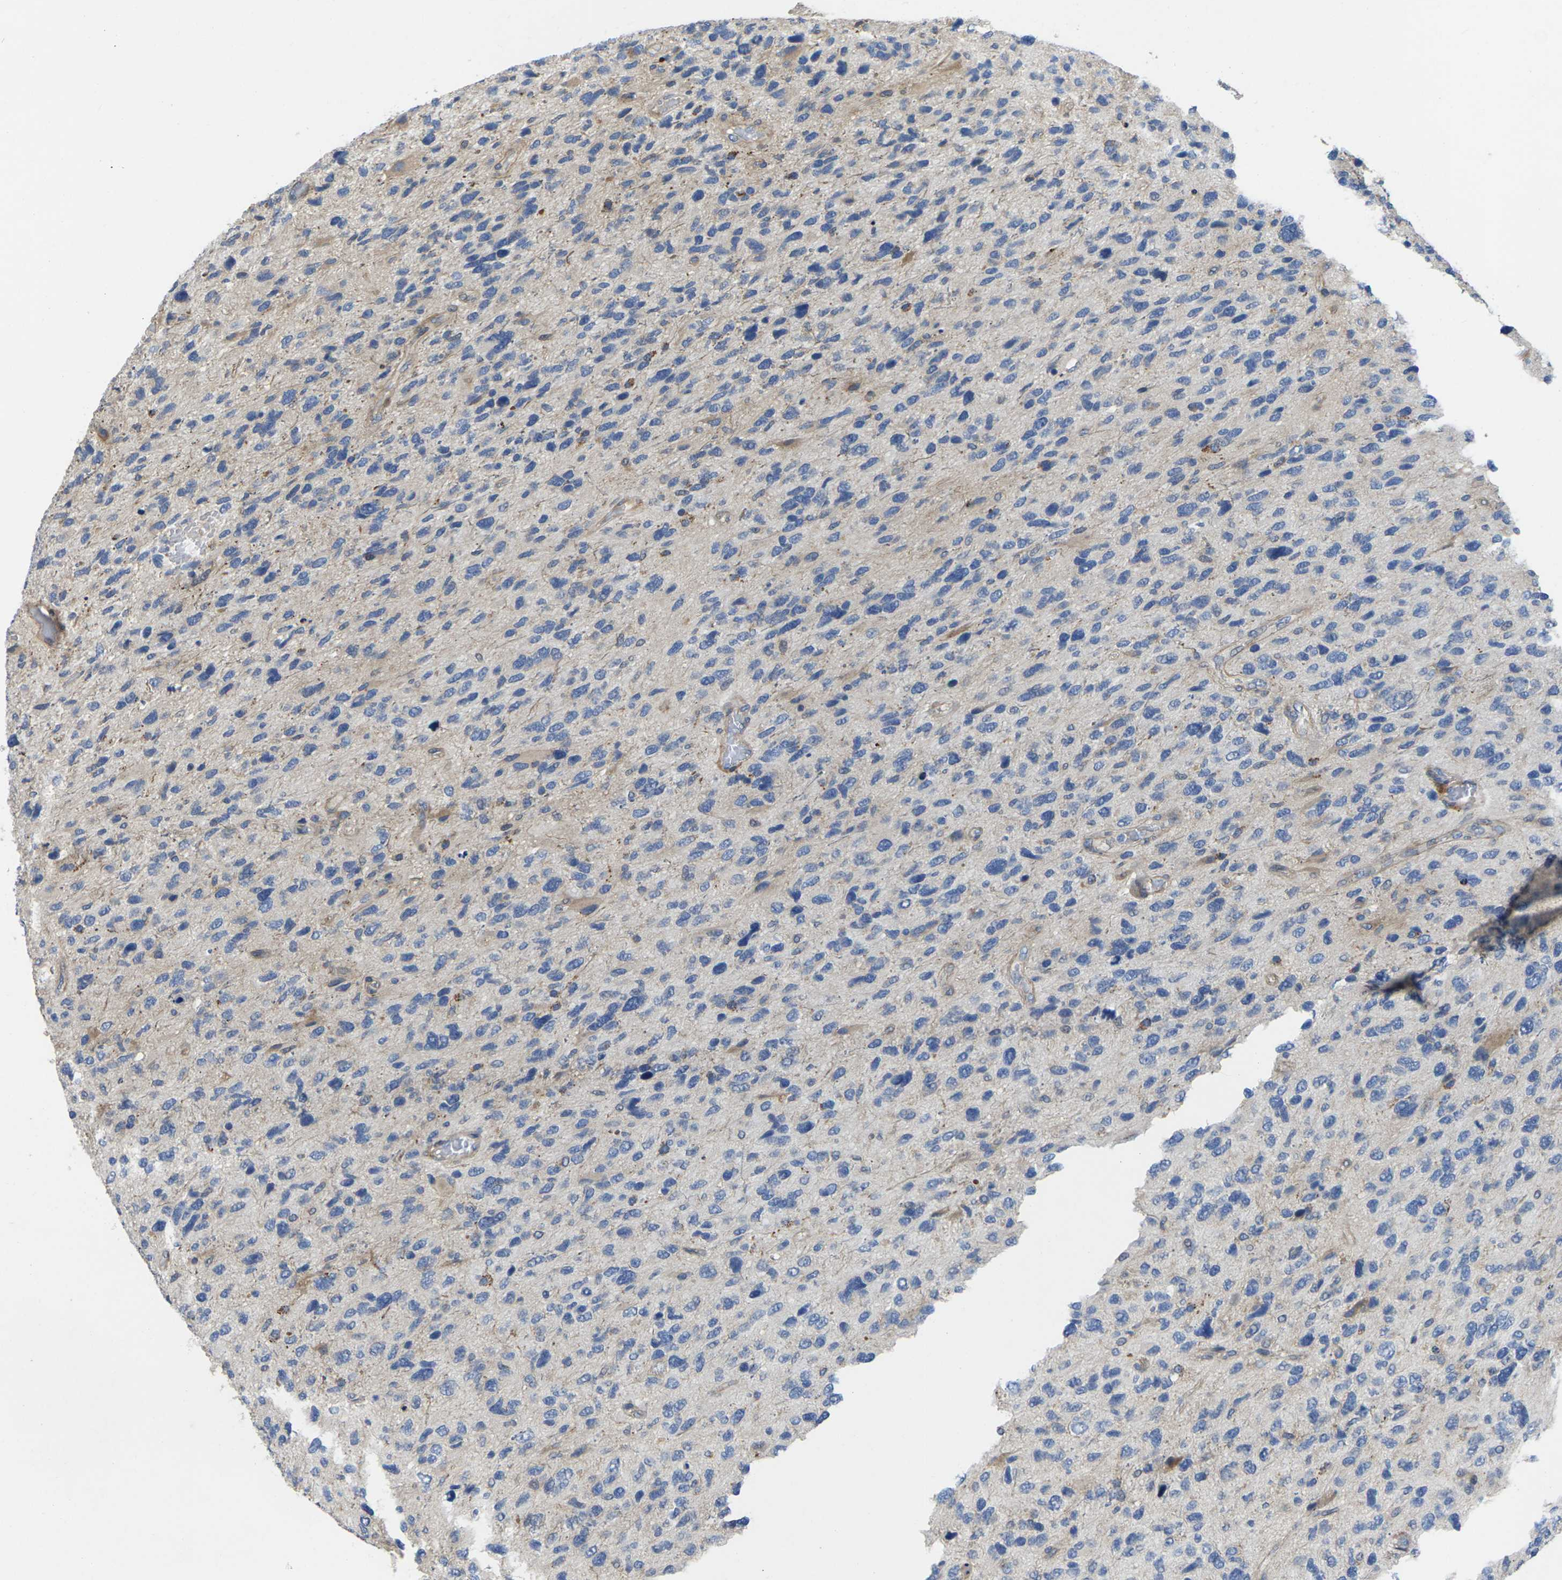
{"staining": {"intensity": "negative", "quantity": "none", "location": "none"}, "tissue": "glioma", "cell_type": "Tumor cells", "image_type": "cancer", "snomed": [{"axis": "morphology", "description": "Glioma, malignant, High grade"}, {"axis": "topography", "description": "Brain"}], "caption": "Immunohistochemical staining of high-grade glioma (malignant) demonstrates no significant expression in tumor cells.", "gene": "SCNN1A", "patient": {"sex": "female", "age": 58}}